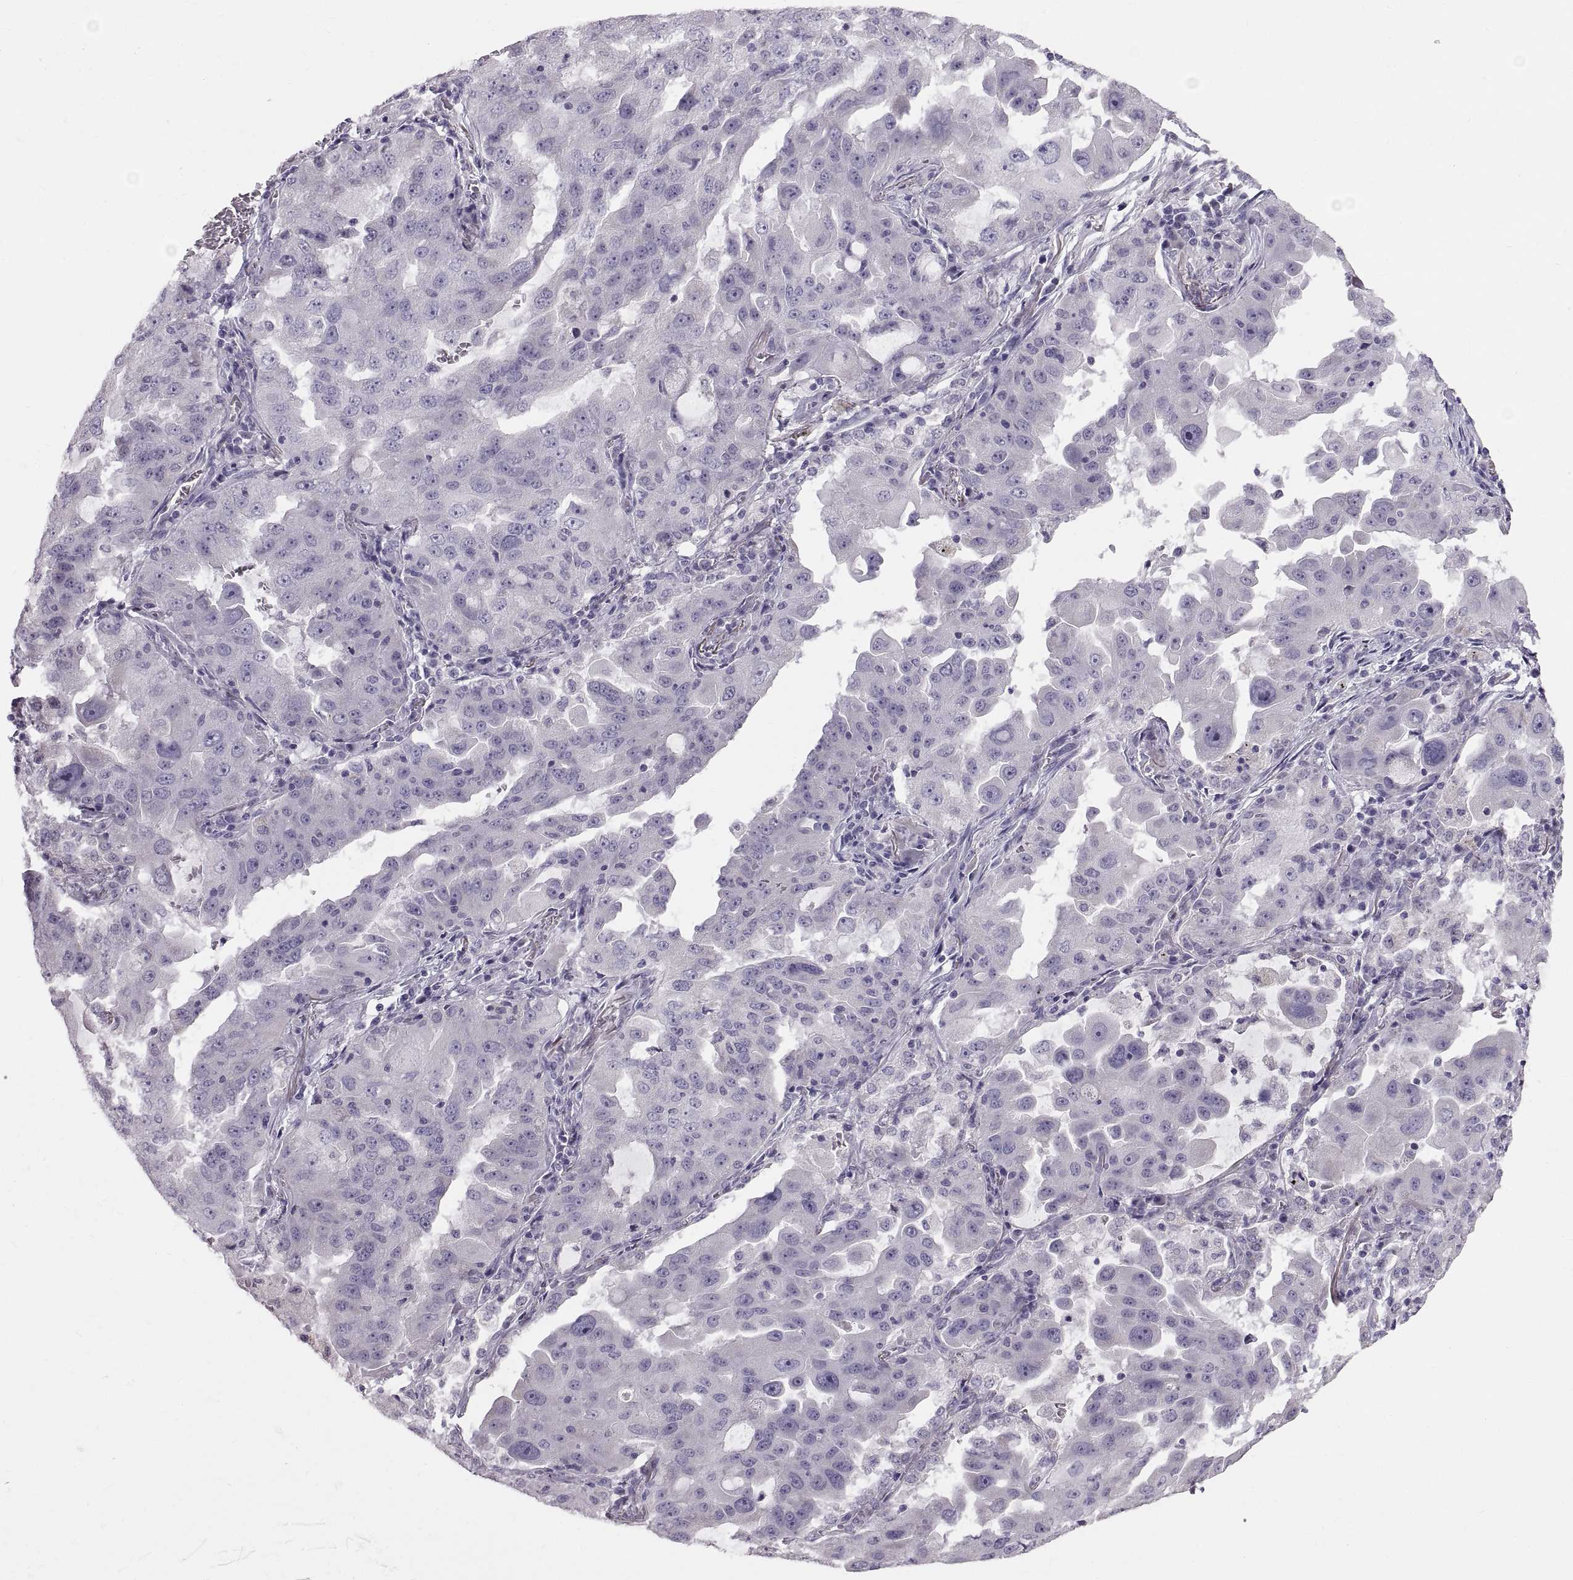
{"staining": {"intensity": "negative", "quantity": "none", "location": "none"}, "tissue": "lung cancer", "cell_type": "Tumor cells", "image_type": "cancer", "snomed": [{"axis": "morphology", "description": "Adenocarcinoma, NOS"}, {"axis": "topography", "description": "Lung"}], "caption": "DAB immunohistochemical staining of human lung cancer exhibits no significant staining in tumor cells.", "gene": "WBP2NL", "patient": {"sex": "female", "age": 61}}